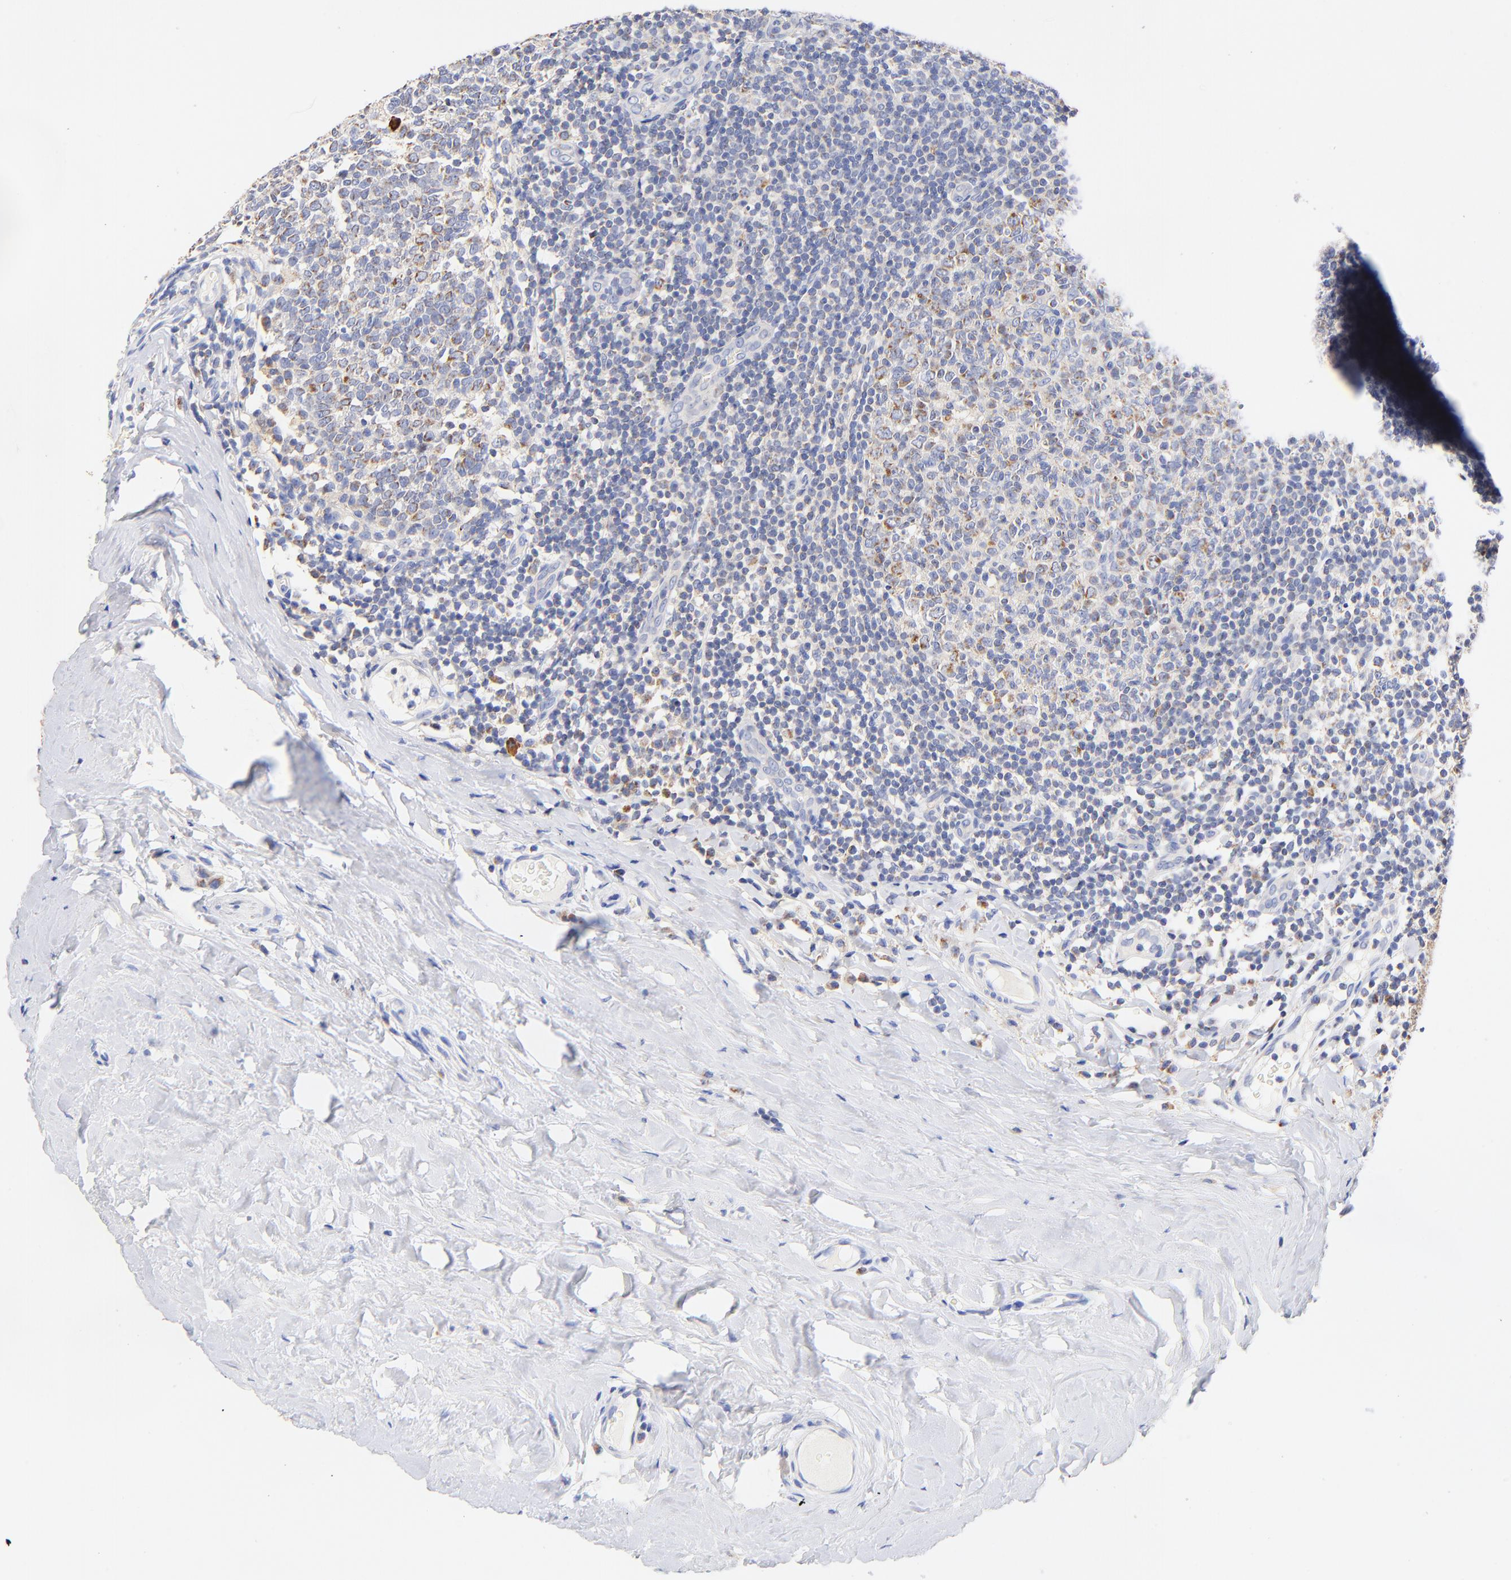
{"staining": {"intensity": "moderate", "quantity": "<25%", "location": "cytoplasmic/membranous"}, "tissue": "tonsil", "cell_type": "Germinal center cells", "image_type": "normal", "snomed": [{"axis": "morphology", "description": "Normal tissue, NOS"}, {"axis": "topography", "description": "Tonsil"}], "caption": "Tonsil stained with a brown dye displays moderate cytoplasmic/membranous positive positivity in approximately <25% of germinal center cells.", "gene": "ATP5F1D", "patient": {"sex": "male", "age": 31}}